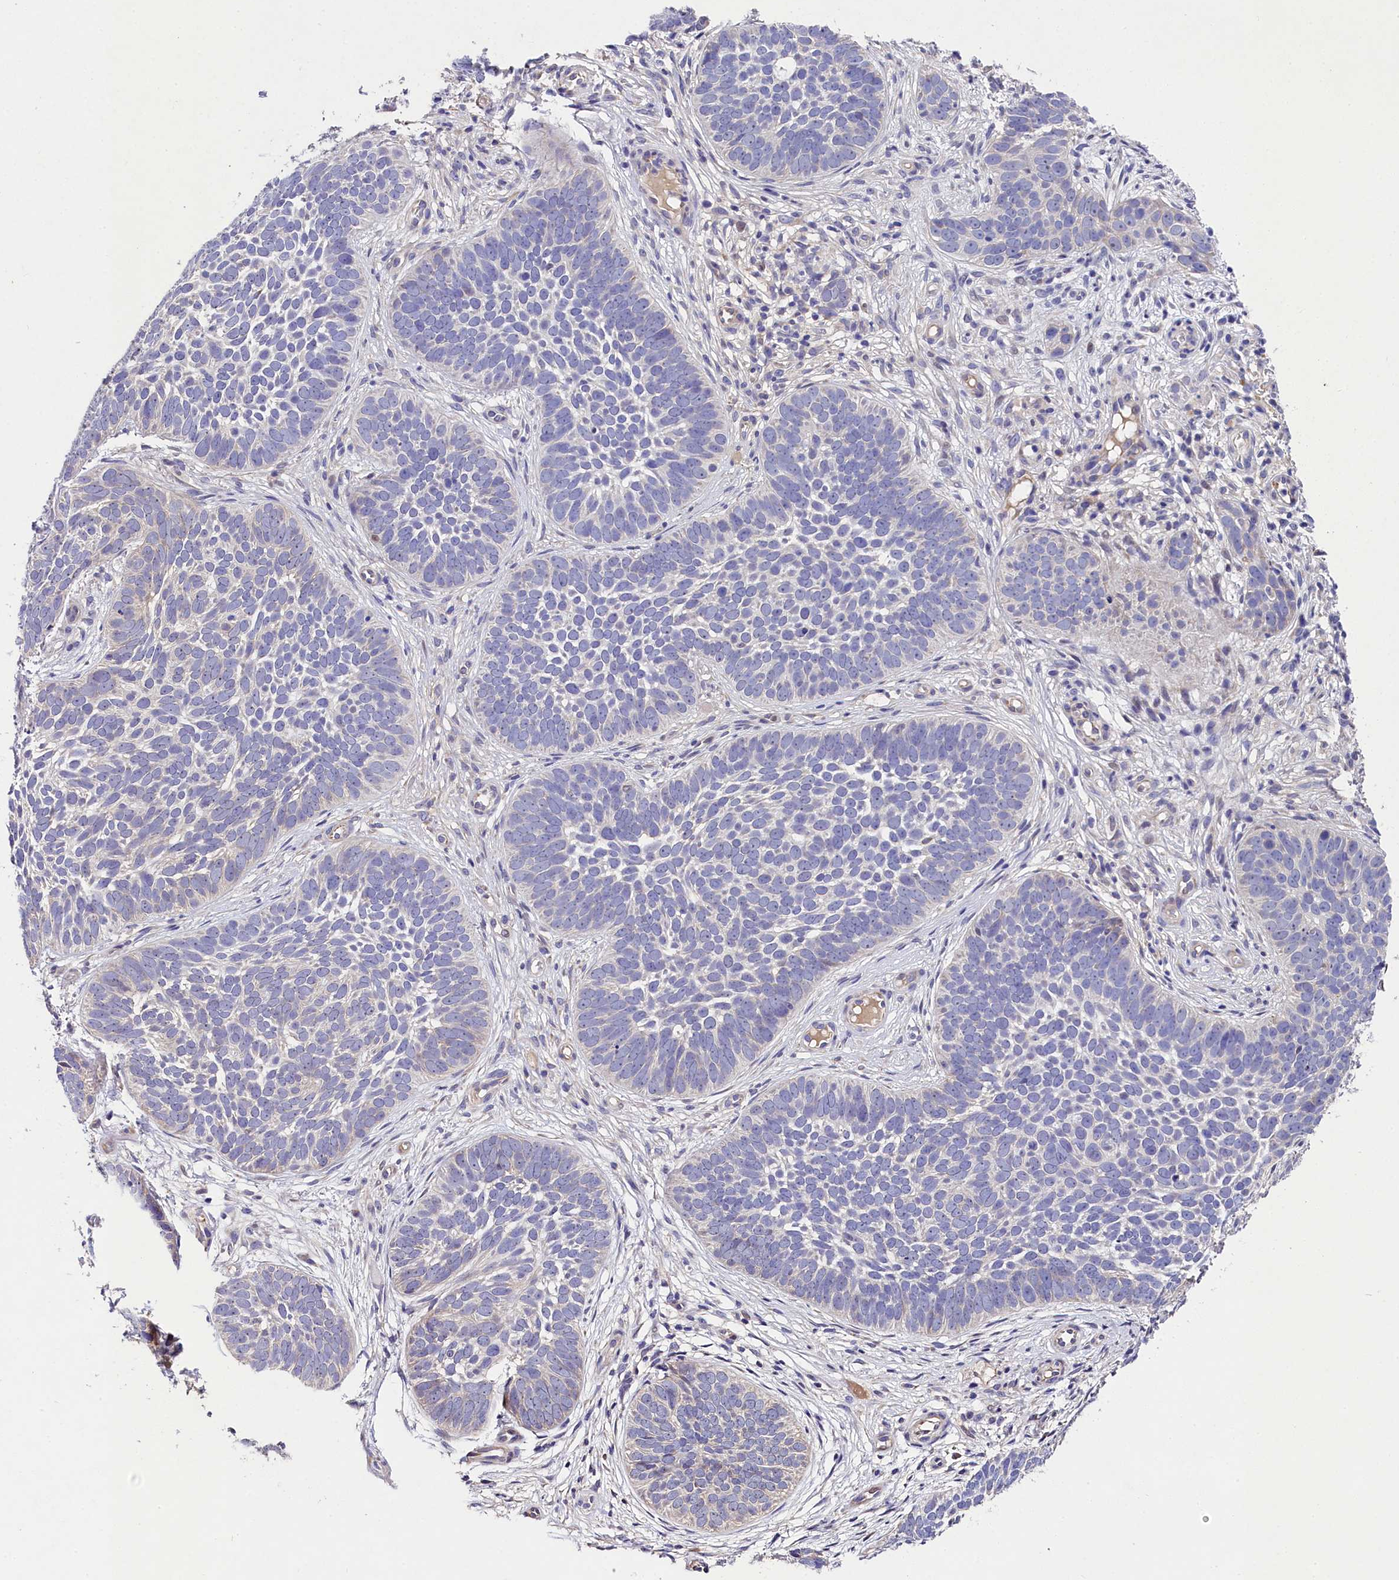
{"staining": {"intensity": "negative", "quantity": "none", "location": "none"}, "tissue": "skin cancer", "cell_type": "Tumor cells", "image_type": "cancer", "snomed": [{"axis": "morphology", "description": "Basal cell carcinoma"}, {"axis": "topography", "description": "Skin"}], "caption": "This is an immunohistochemistry micrograph of basal cell carcinoma (skin). There is no expression in tumor cells.", "gene": "FXYD6", "patient": {"sex": "male", "age": 89}}